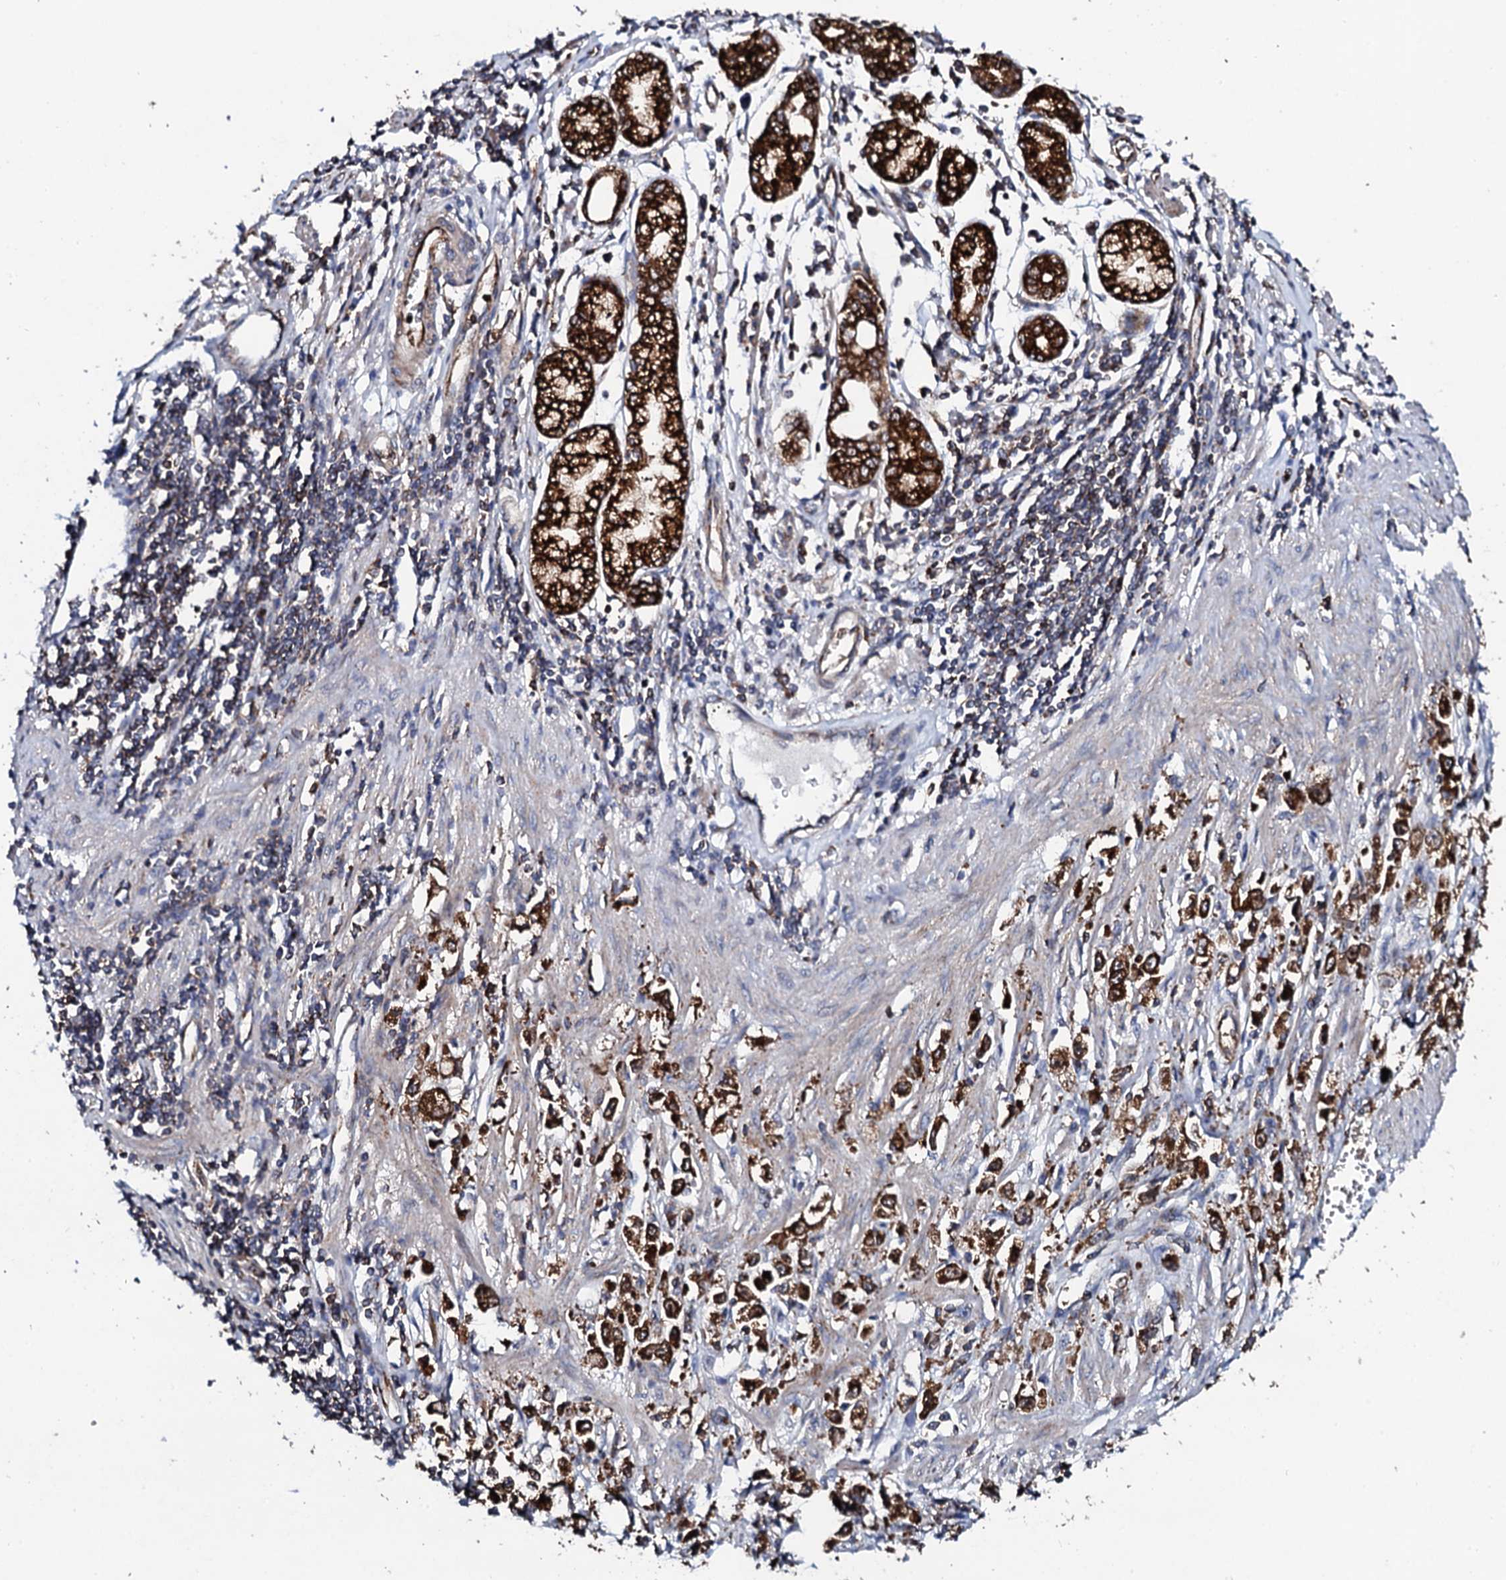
{"staining": {"intensity": "strong", "quantity": ">75%", "location": "cytoplasmic/membranous"}, "tissue": "stomach cancer", "cell_type": "Tumor cells", "image_type": "cancer", "snomed": [{"axis": "morphology", "description": "Adenocarcinoma, NOS"}, {"axis": "topography", "description": "Stomach"}], "caption": "A brown stain highlights strong cytoplasmic/membranous expression of a protein in adenocarcinoma (stomach) tumor cells.", "gene": "GTPBP4", "patient": {"sex": "female", "age": 59}}